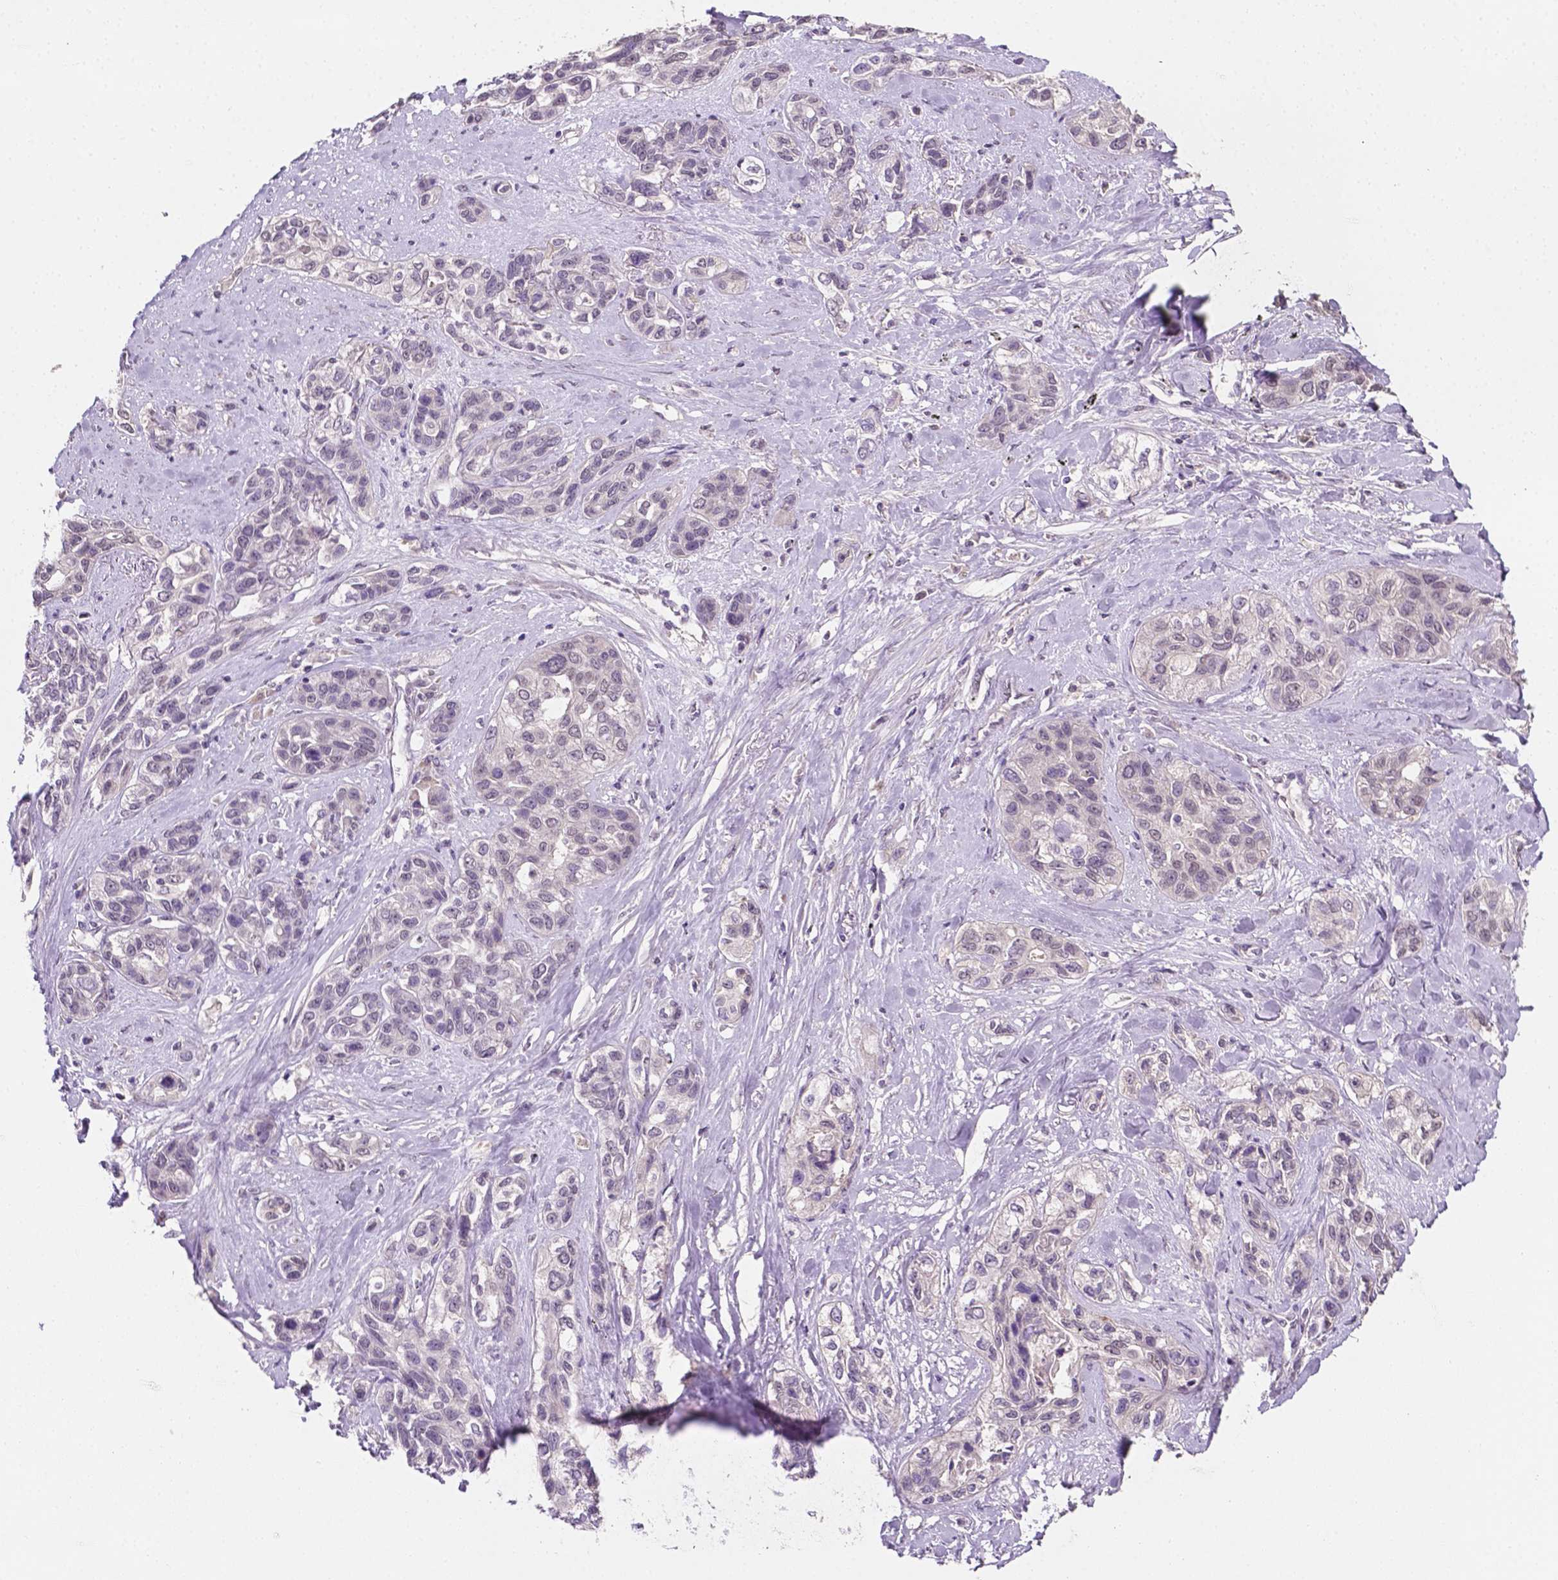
{"staining": {"intensity": "negative", "quantity": "none", "location": "none"}, "tissue": "lung cancer", "cell_type": "Tumor cells", "image_type": "cancer", "snomed": [{"axis": "morphology", "description": "Squamous cell carcinoma, NOS"}, {"axis": "topography", "description": "Lung"}], "caption": "IHC micrograph of human lung cancer (squamous cell carcinoma) stained for a protein (brown), which exhibits no expression in tumor cells.", "gene": "MROH6", "patient": {"sex": "female", "age": 70}}